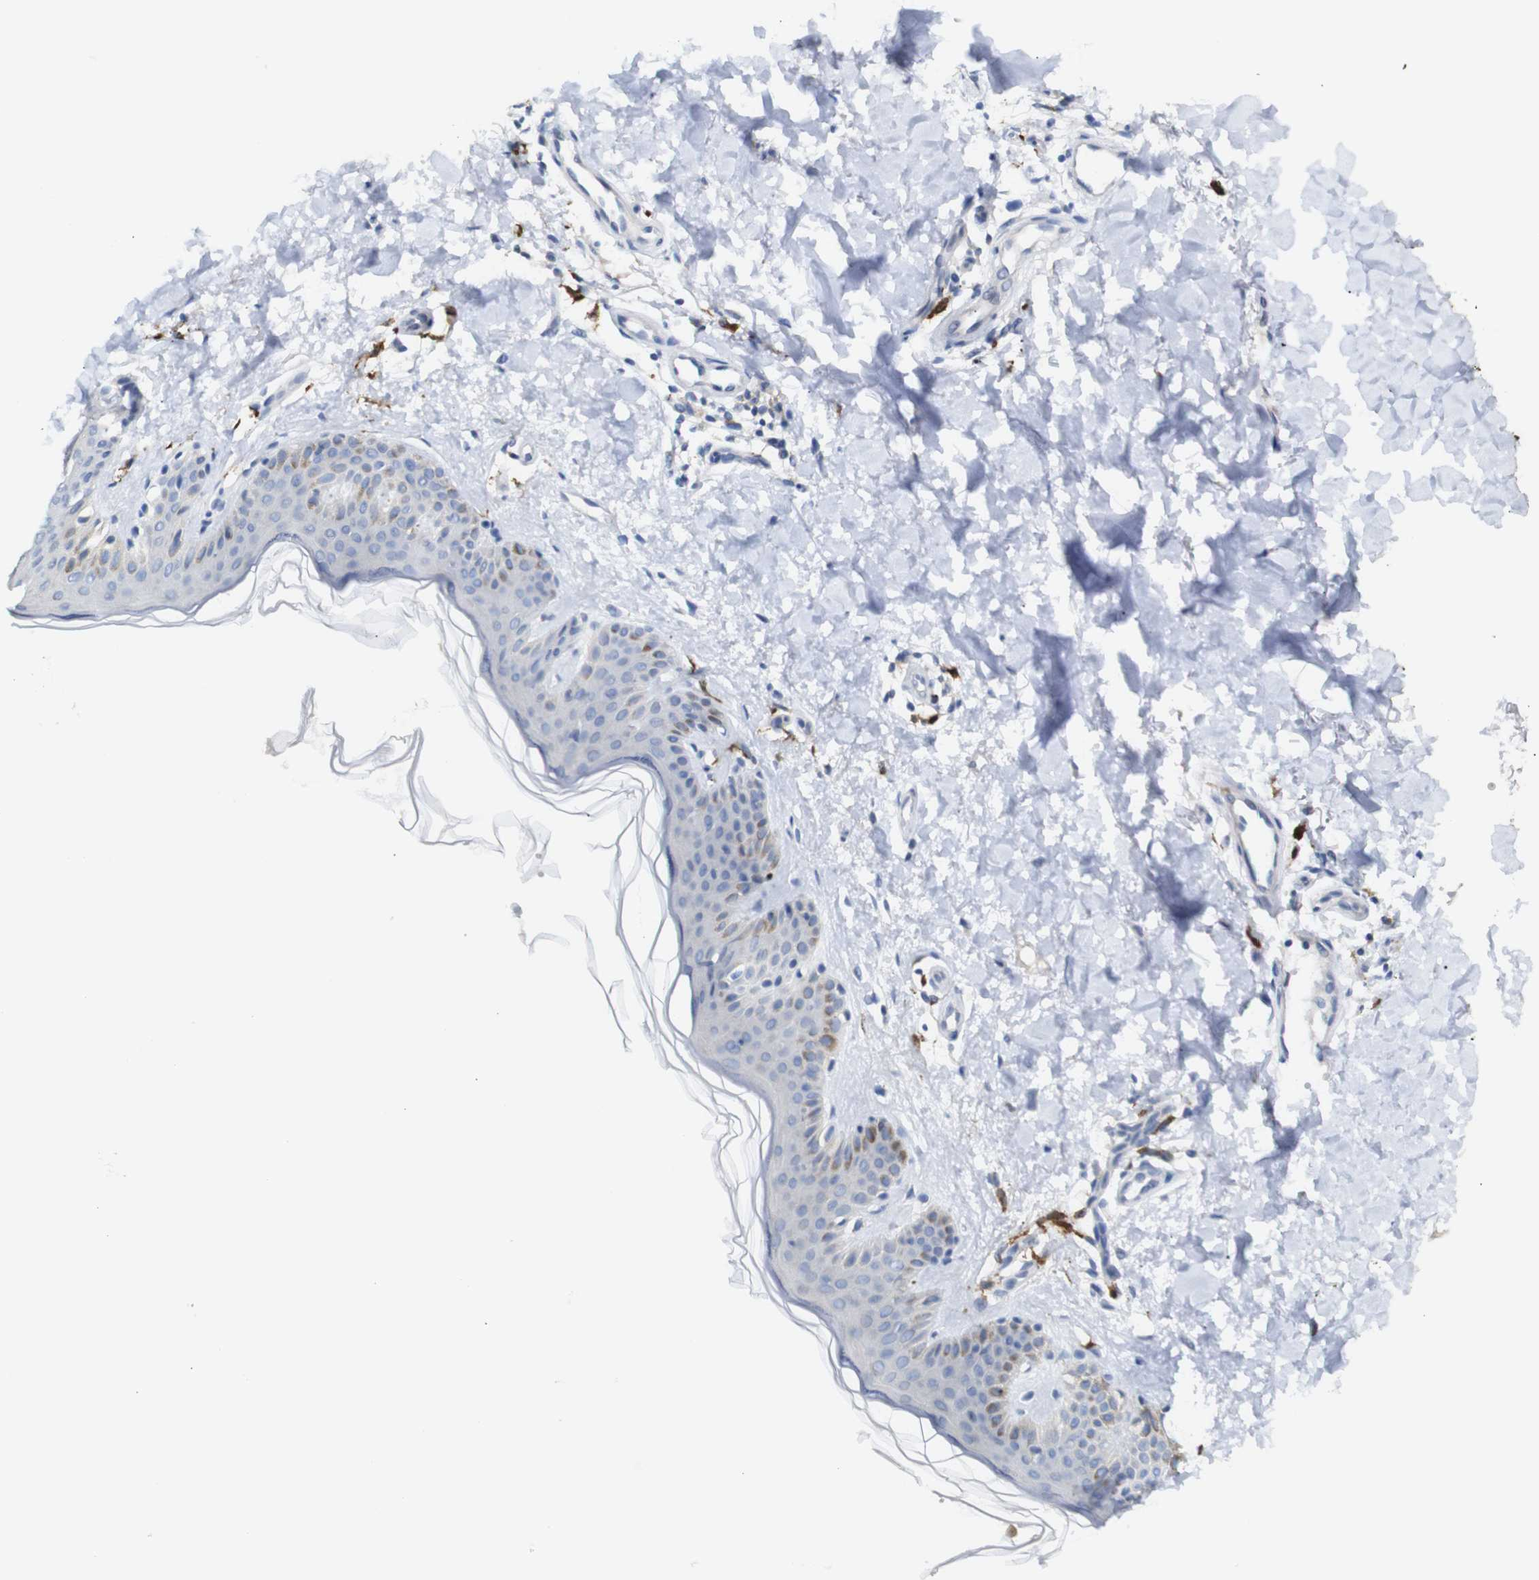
{"staining": {"intensity": "negative", "quantity": "none", "location": "none"}, "tissue": "skin", "cell_type": "Fibroblasts", "image_type": "normal", "snomed": [{"axis": "morphology", "description": "Normal tissue, NOS"}, {"axis": "topography", "description": "Skin"}], "caption": "Normal skin was stained to show a protein in brown. There is no significant staining in fibroblasts.", "gene": "ALOX15", "patient": {"sex": "male", "age": 67}}